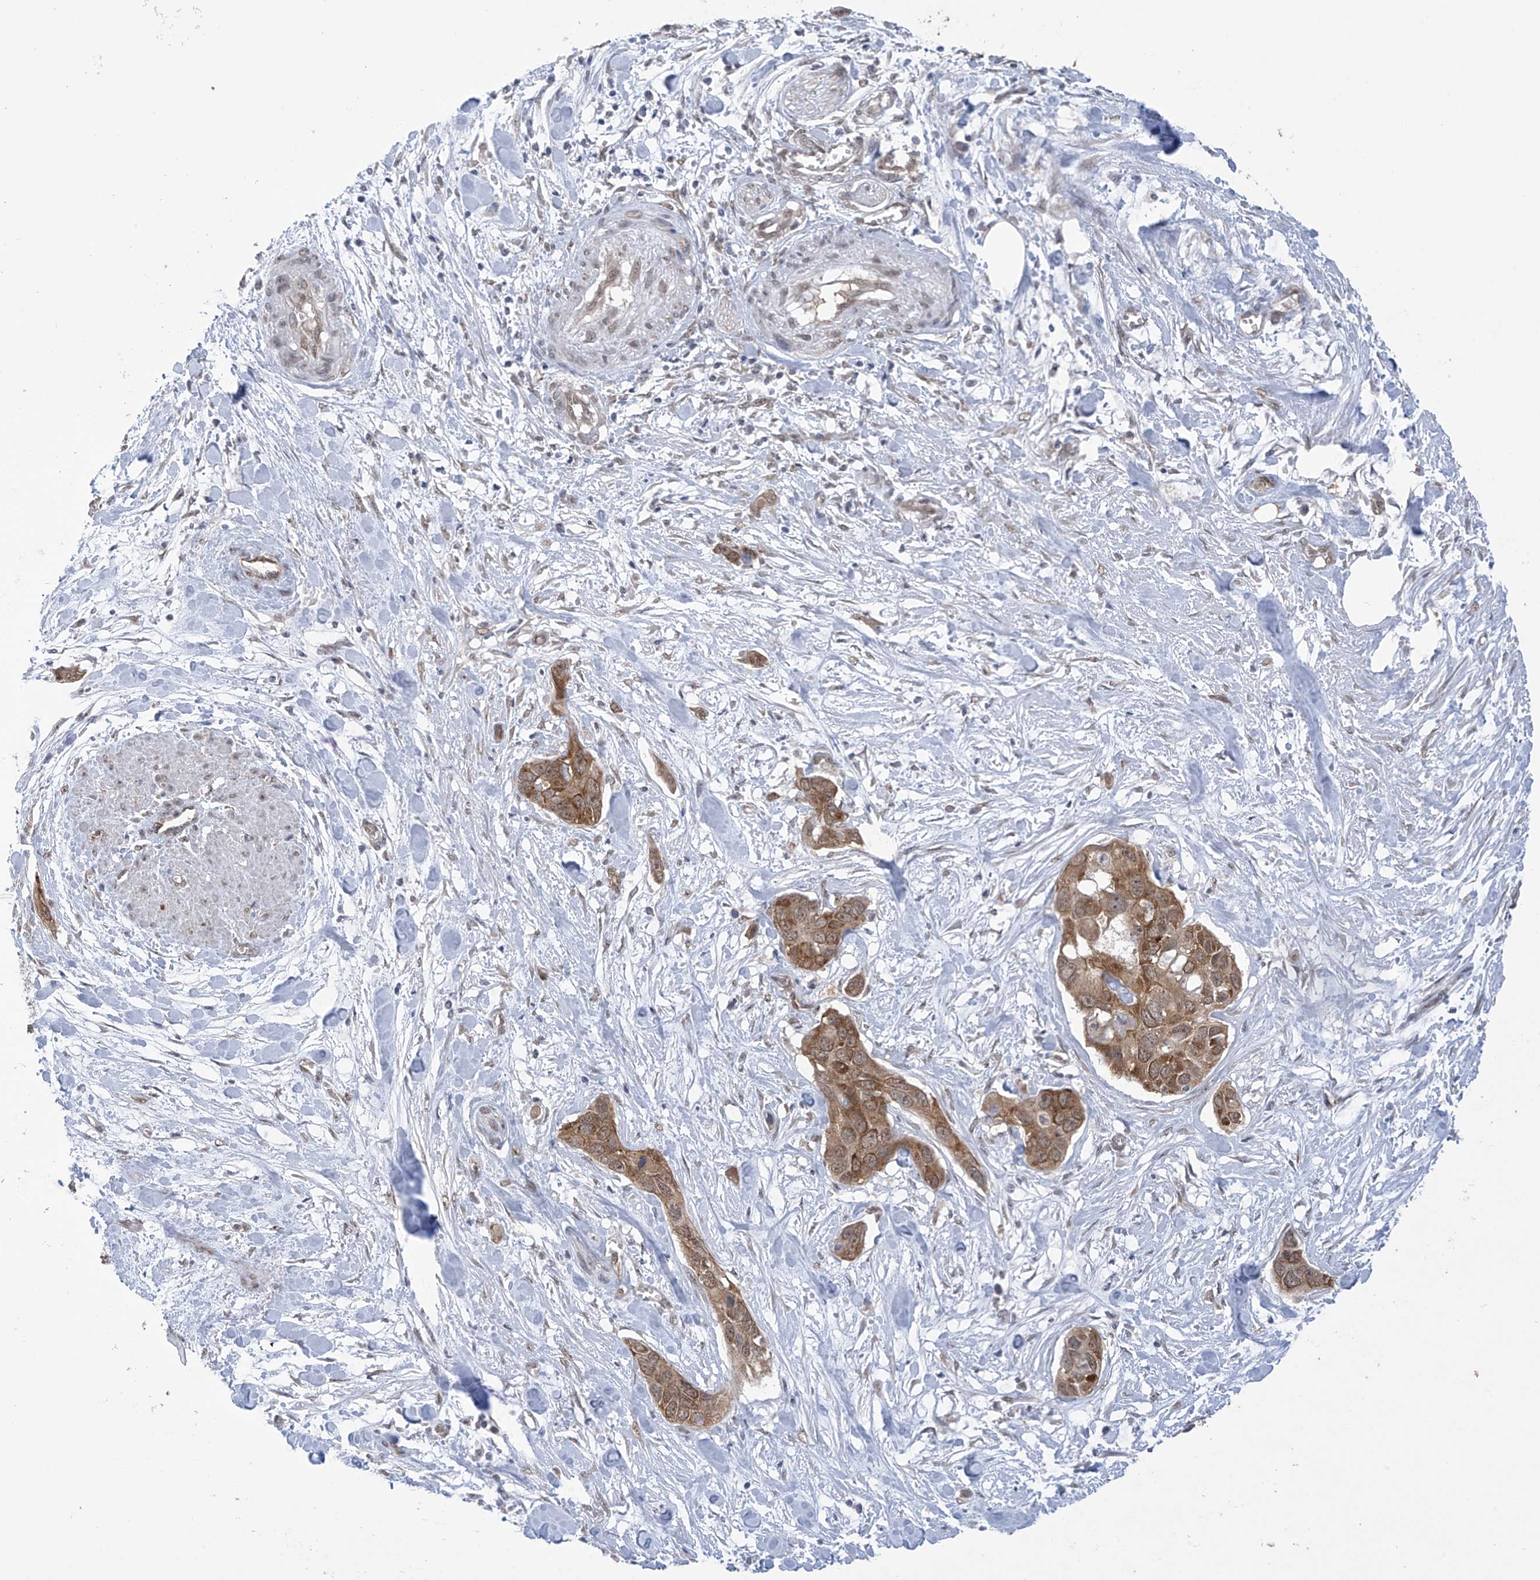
{"staining": {"intensity": "strong", "quantity": ">75%", "location": "cytoplasmic/membranous,nuclear"}, "tissue": "pancreatic cancer", "cell_type": "Tumor cells", "image_type": "cancer", "snomed": [{"axis": "morphology", "description": "Adenocarcinoma, NOS"}, {"axis": "topography", "description": "Pancreas"}], "caption": "The histopathology image exhibits immunohistochemical staining of pancreatic cancer (adenocarcinoma). There is strong cytoplasmic/membranous and nuclear staining is seen in approximately >75% of tumor cells. (DAB = brown stain, brightfield microscopy at high magnification).", "gene": "KIAA1522", "patient": {"sex": "female", "age": 60}}